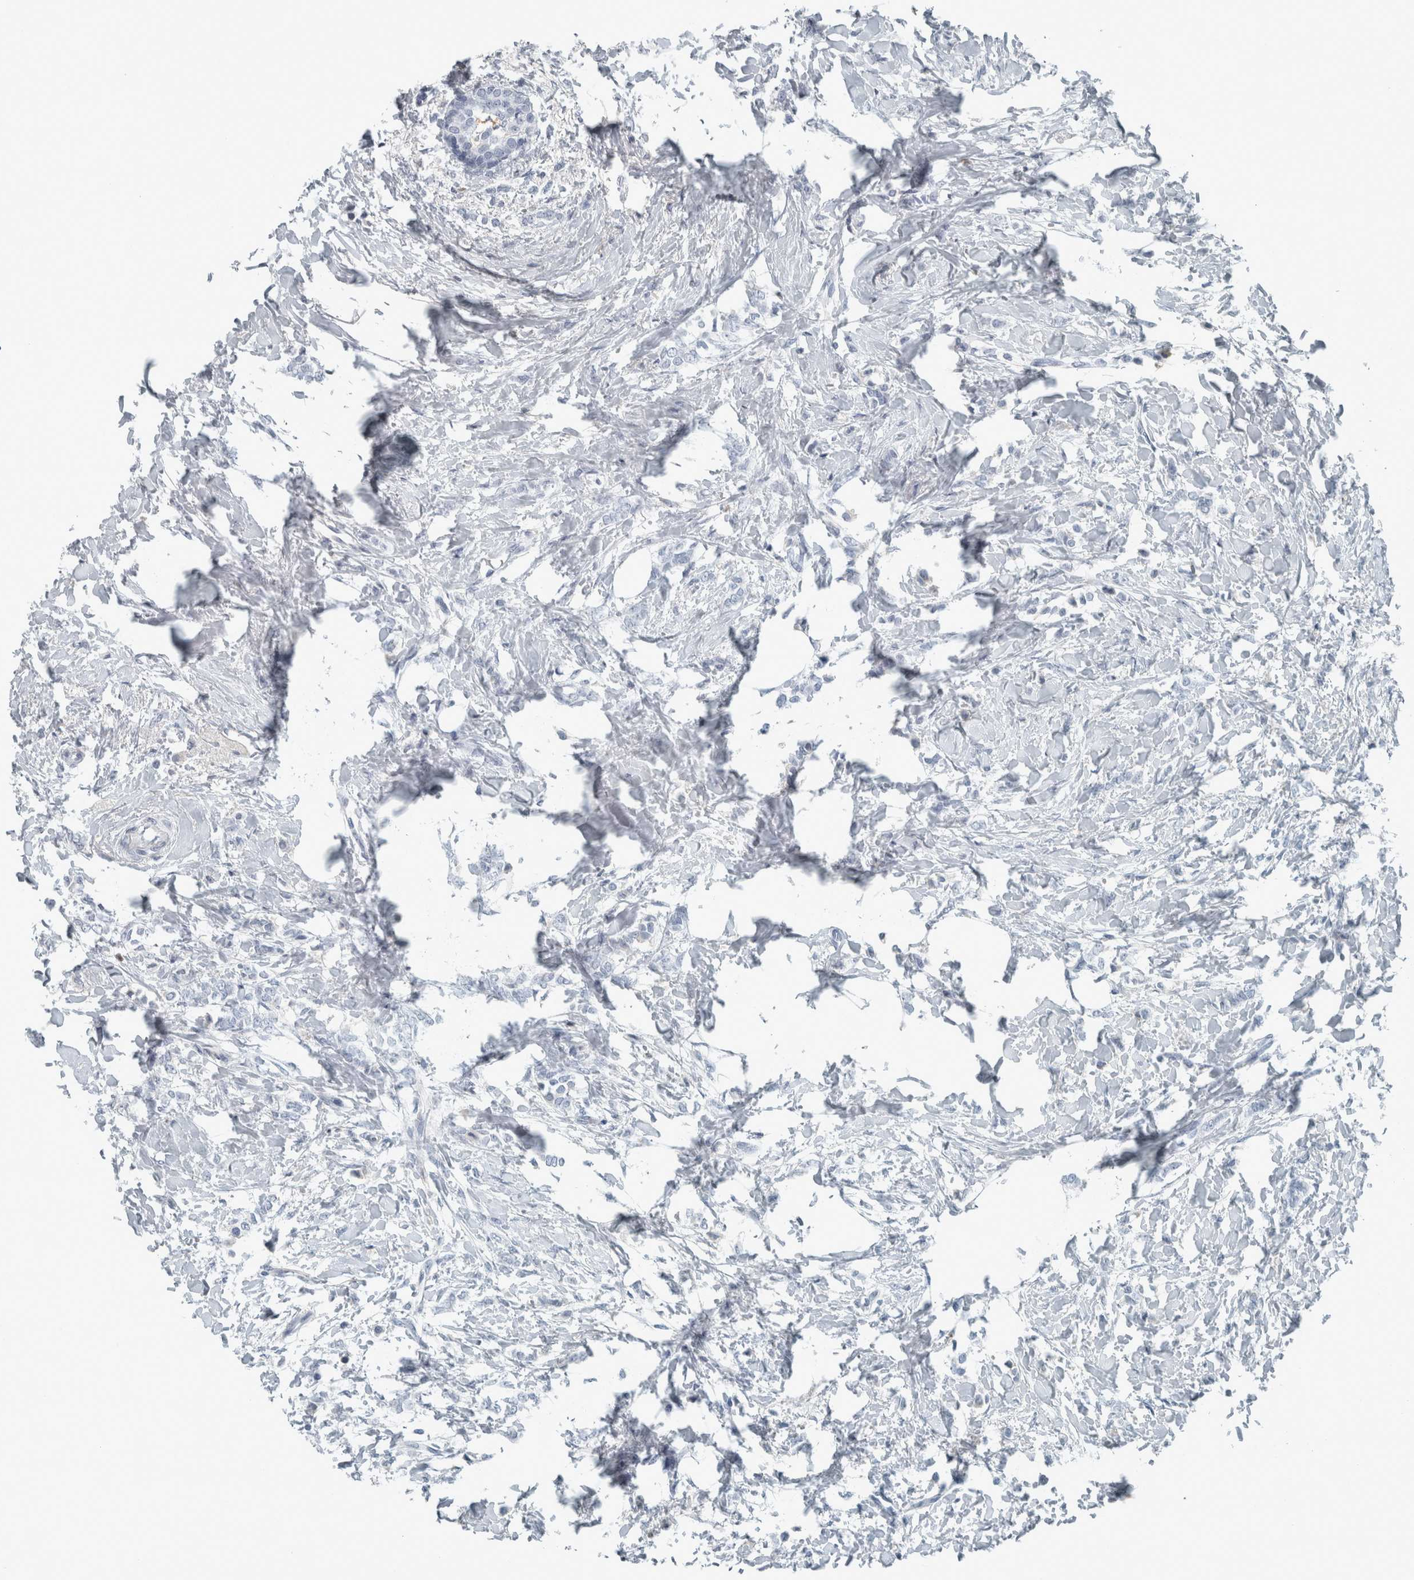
{"staining": {"intensity": "negative", "quantity": "none", "location": "none"}, "tissue": "breast cancer", "cell_type": "Tumor cells", "image_type": "cancer", "snomed": [{"axis": "morphology", "description": "Lobular carcinoma, in situ"}, {"axis": "morphology", "description": "Lobular carcinoma"}, {"axis": "topography", "description": "Breast"}], "caption": "DAB (3,3'-diaminobenzidine) immunohistochemical staining of breast cancer (lobular carcinoma in situ) displays no significant staining in tumor cells.", "gene": "CHL1", "patient": {"sex": "female", "age": 41}}